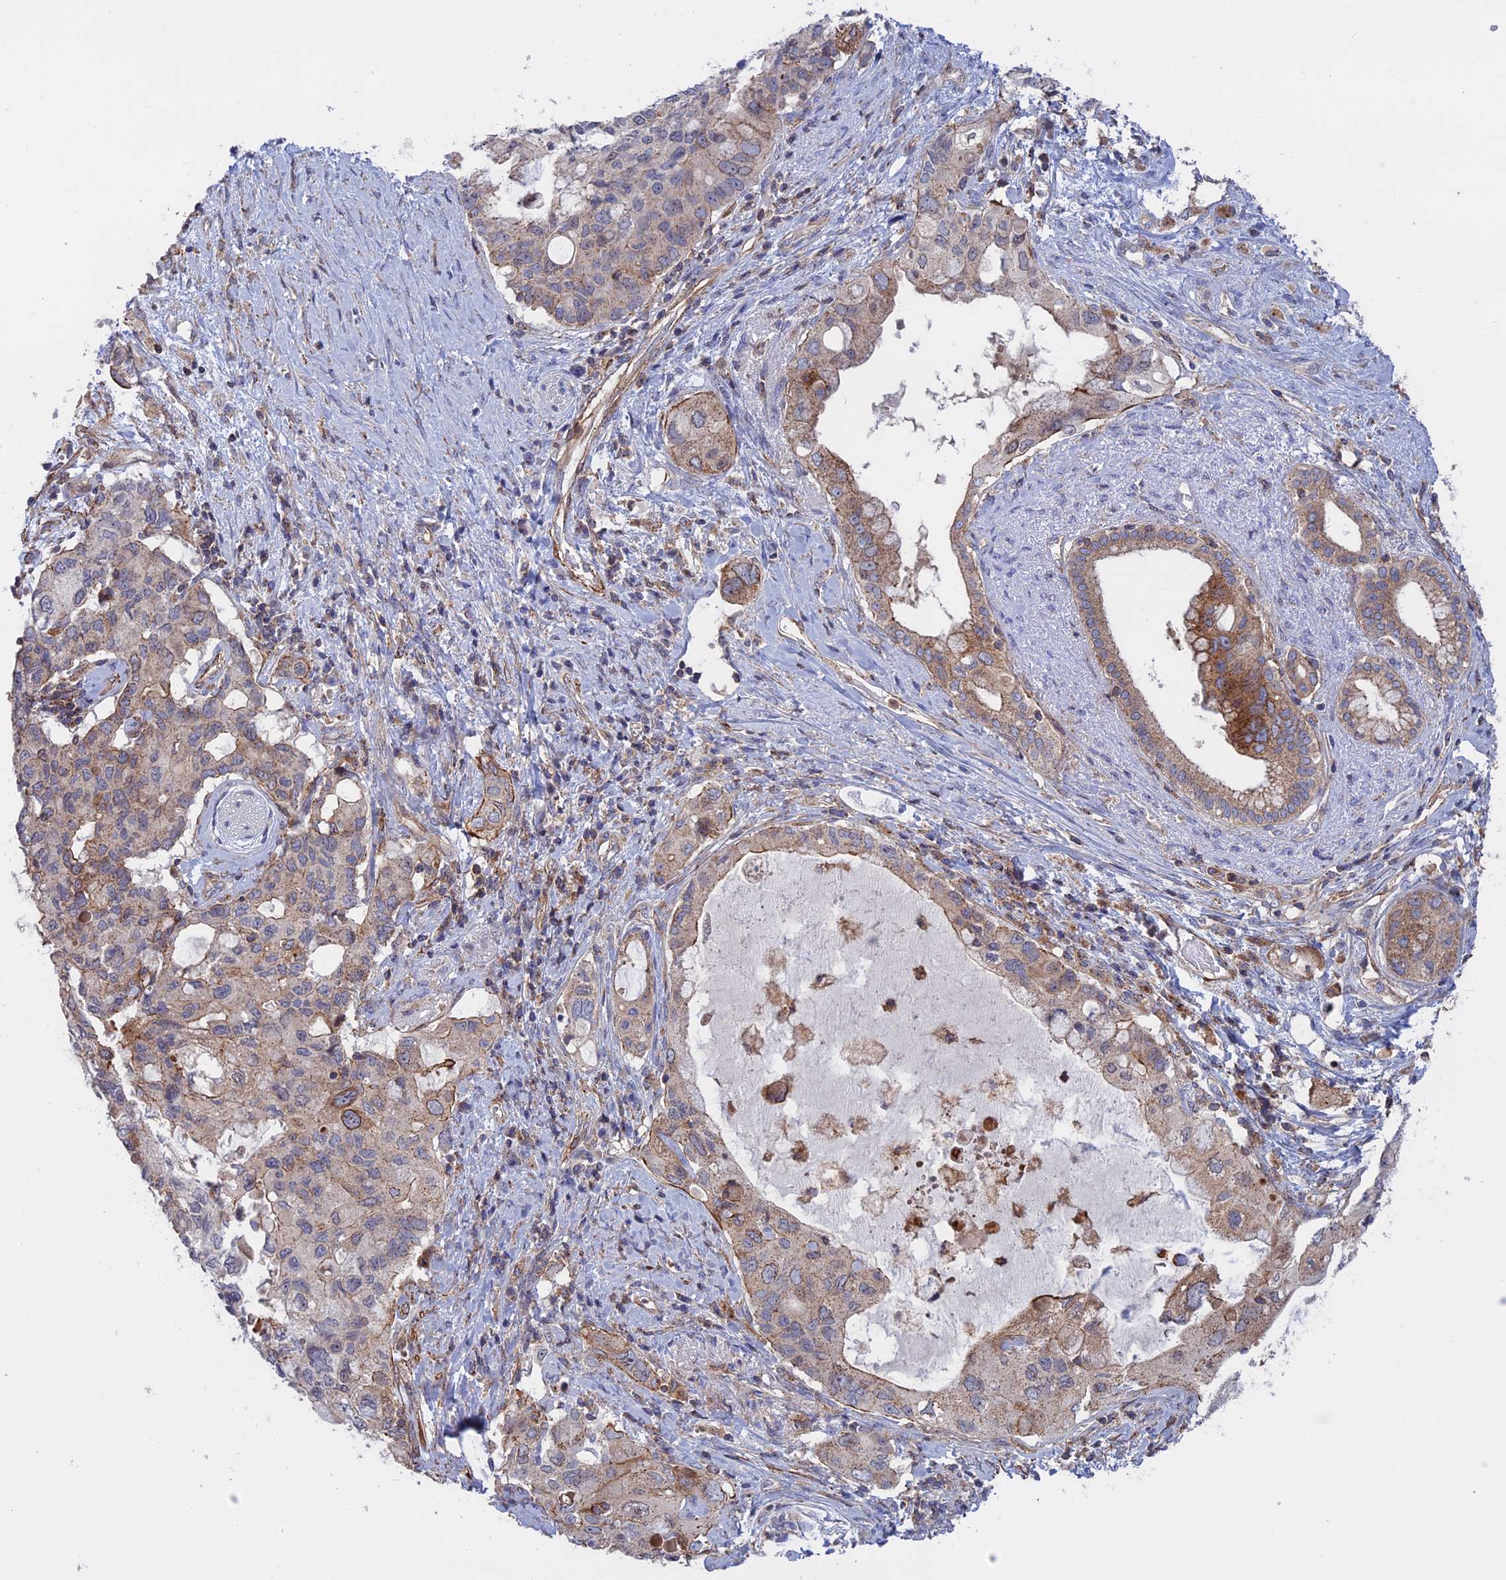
{"staining": {"intensity": "weak", "quantity": "<25%", "location": "cytoplasmic/membranous"}, "tissue": "pancreatic cancer", "cell_type": "Tumor cells", "image_type": "cancer", "snomed": [{"axis": "morphology", "description": "Adenocarcinoma, NOS"}, {"axis": "topography", "description": "Pancreas"}], "caption": "DAB immunohistochemical staining of pancreatic cancer (adenocarcinoma) displays no significant positivity in tumor cells.", "gene": "LYPD5", "patient": {"sex": "female", "age": 56}}